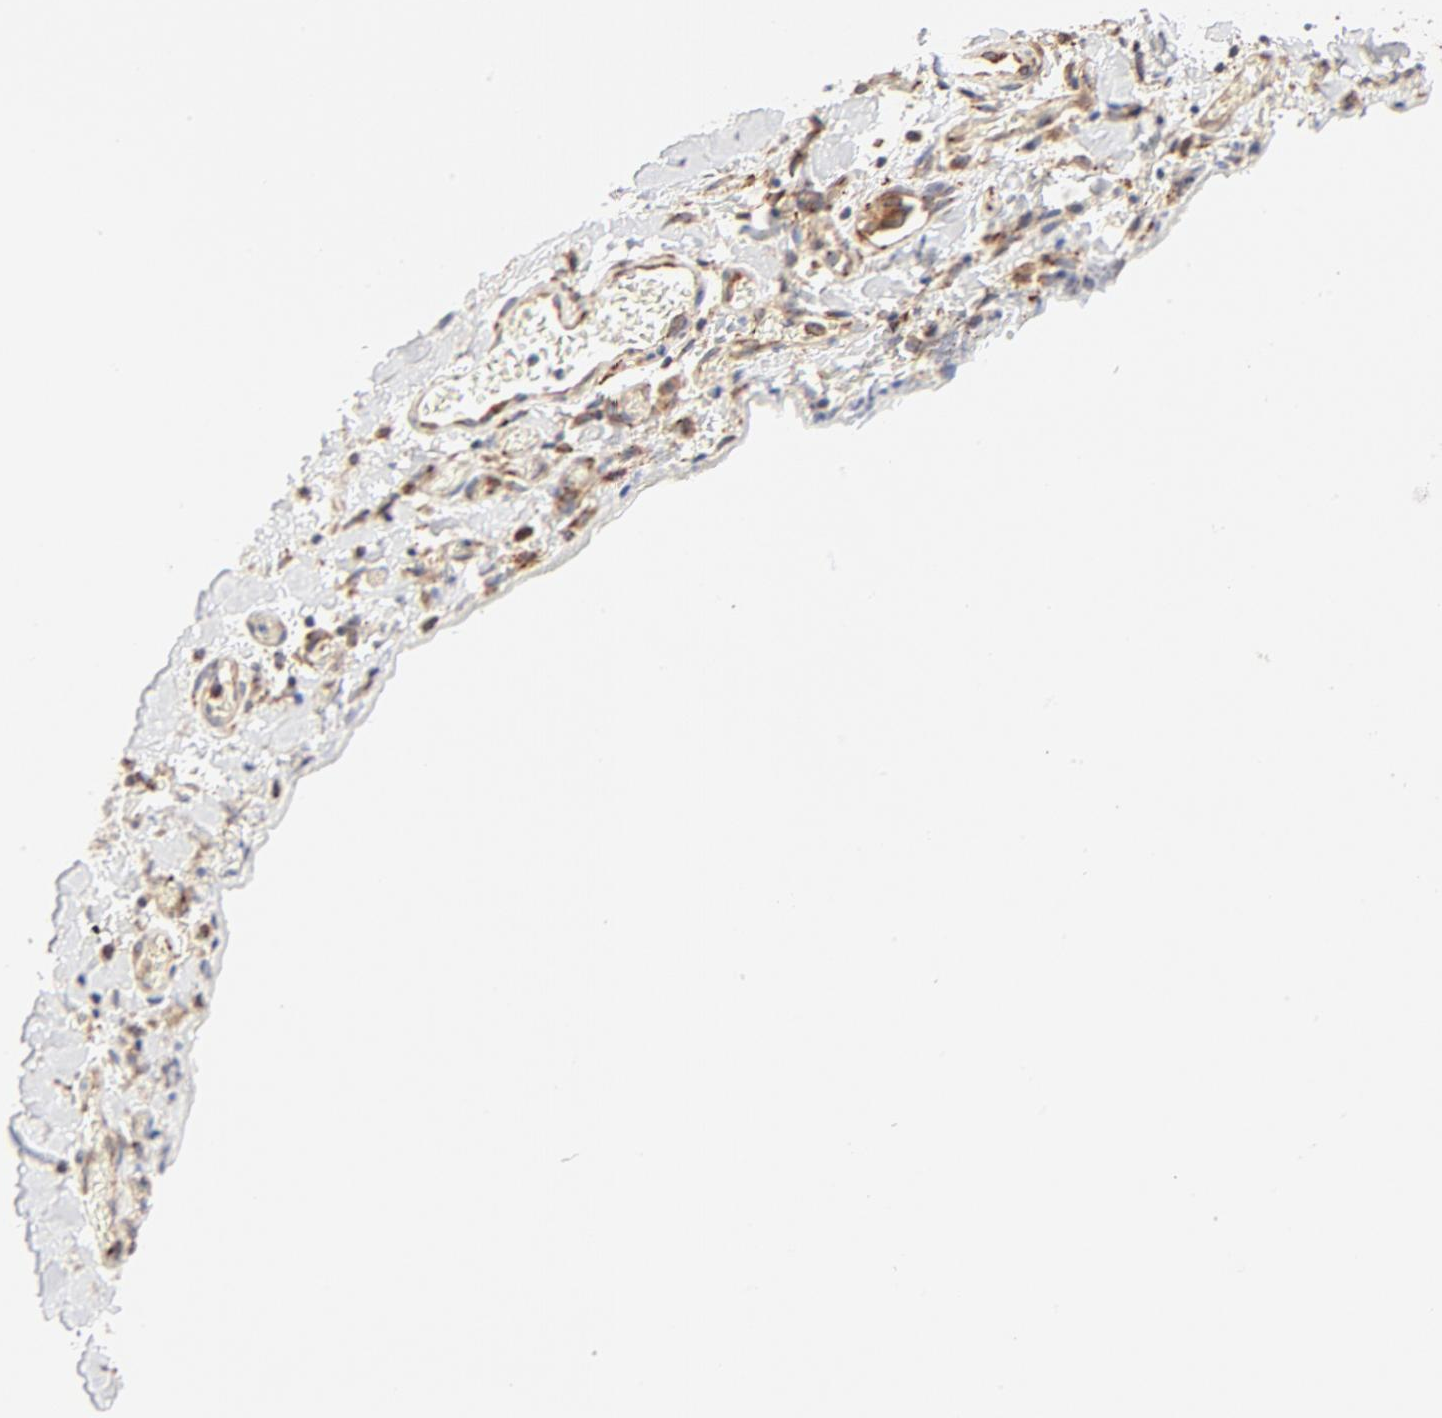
{"staining": {"intensity": "strong", "quantity": ">75%", "location": "cytoplasmic/membranous"}, "tissue": "stomach cancer", "cell_type": "Tumor cells", "image_type": "cancer", "snomed": [{"axis": "morphology", "description": "Adenocarcinoma, NOS"}, {"axis": "topography", "description": "Stomach, upper"}], "caption": "Immunohistochemistry (IHC) photomicrograph of stomach cancer (adenocarcinoma) stained for a protein (brown), which demonstrates high levels of strong cytoplasmic/membranous positivity in approximately >75% of tumor cells.", "gene": "PARP12", "patient": {"sex": "male", "age": 47}}